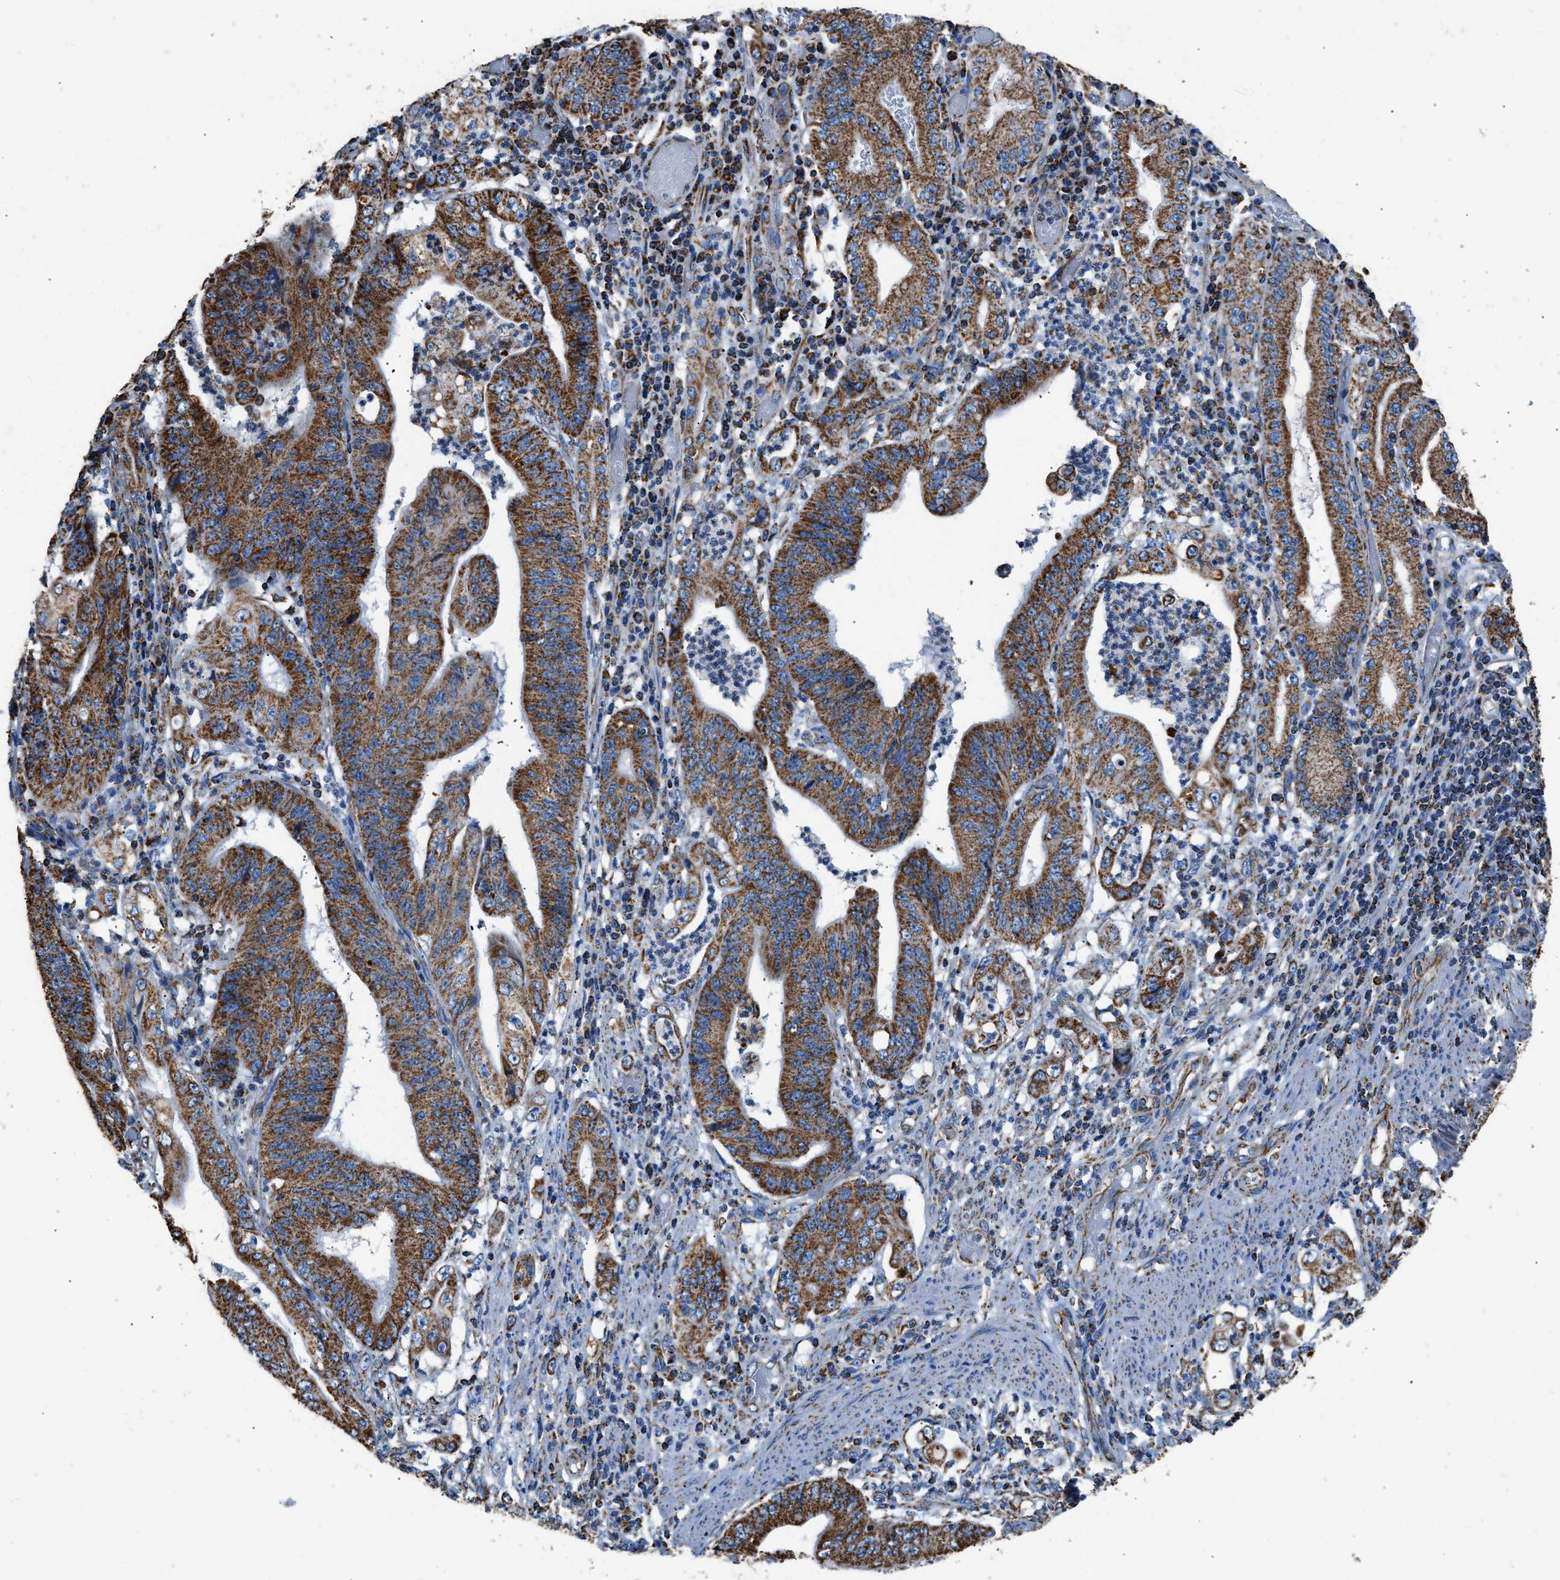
{"staining": {"intensity": "strong", "quantity": ">75%", "location": "cytoplasmic/membranous"}, "tissue": "stomach cancer", "cell_type": "Tumor cells", "image_type": "cancer", "snomed": [{"axis": "morphology", "description": "Adenocarcinoma, NOS"}, {"axis": "topography", "description": "Stomach"}], "caption": "Stomach cancer (adenocarcinoma) stained for a protein displays strong cytoplasmic/membranous positivity in tumor cells.", "gene": "IRX6", "patient": {"sex": "female", "age": 73}}